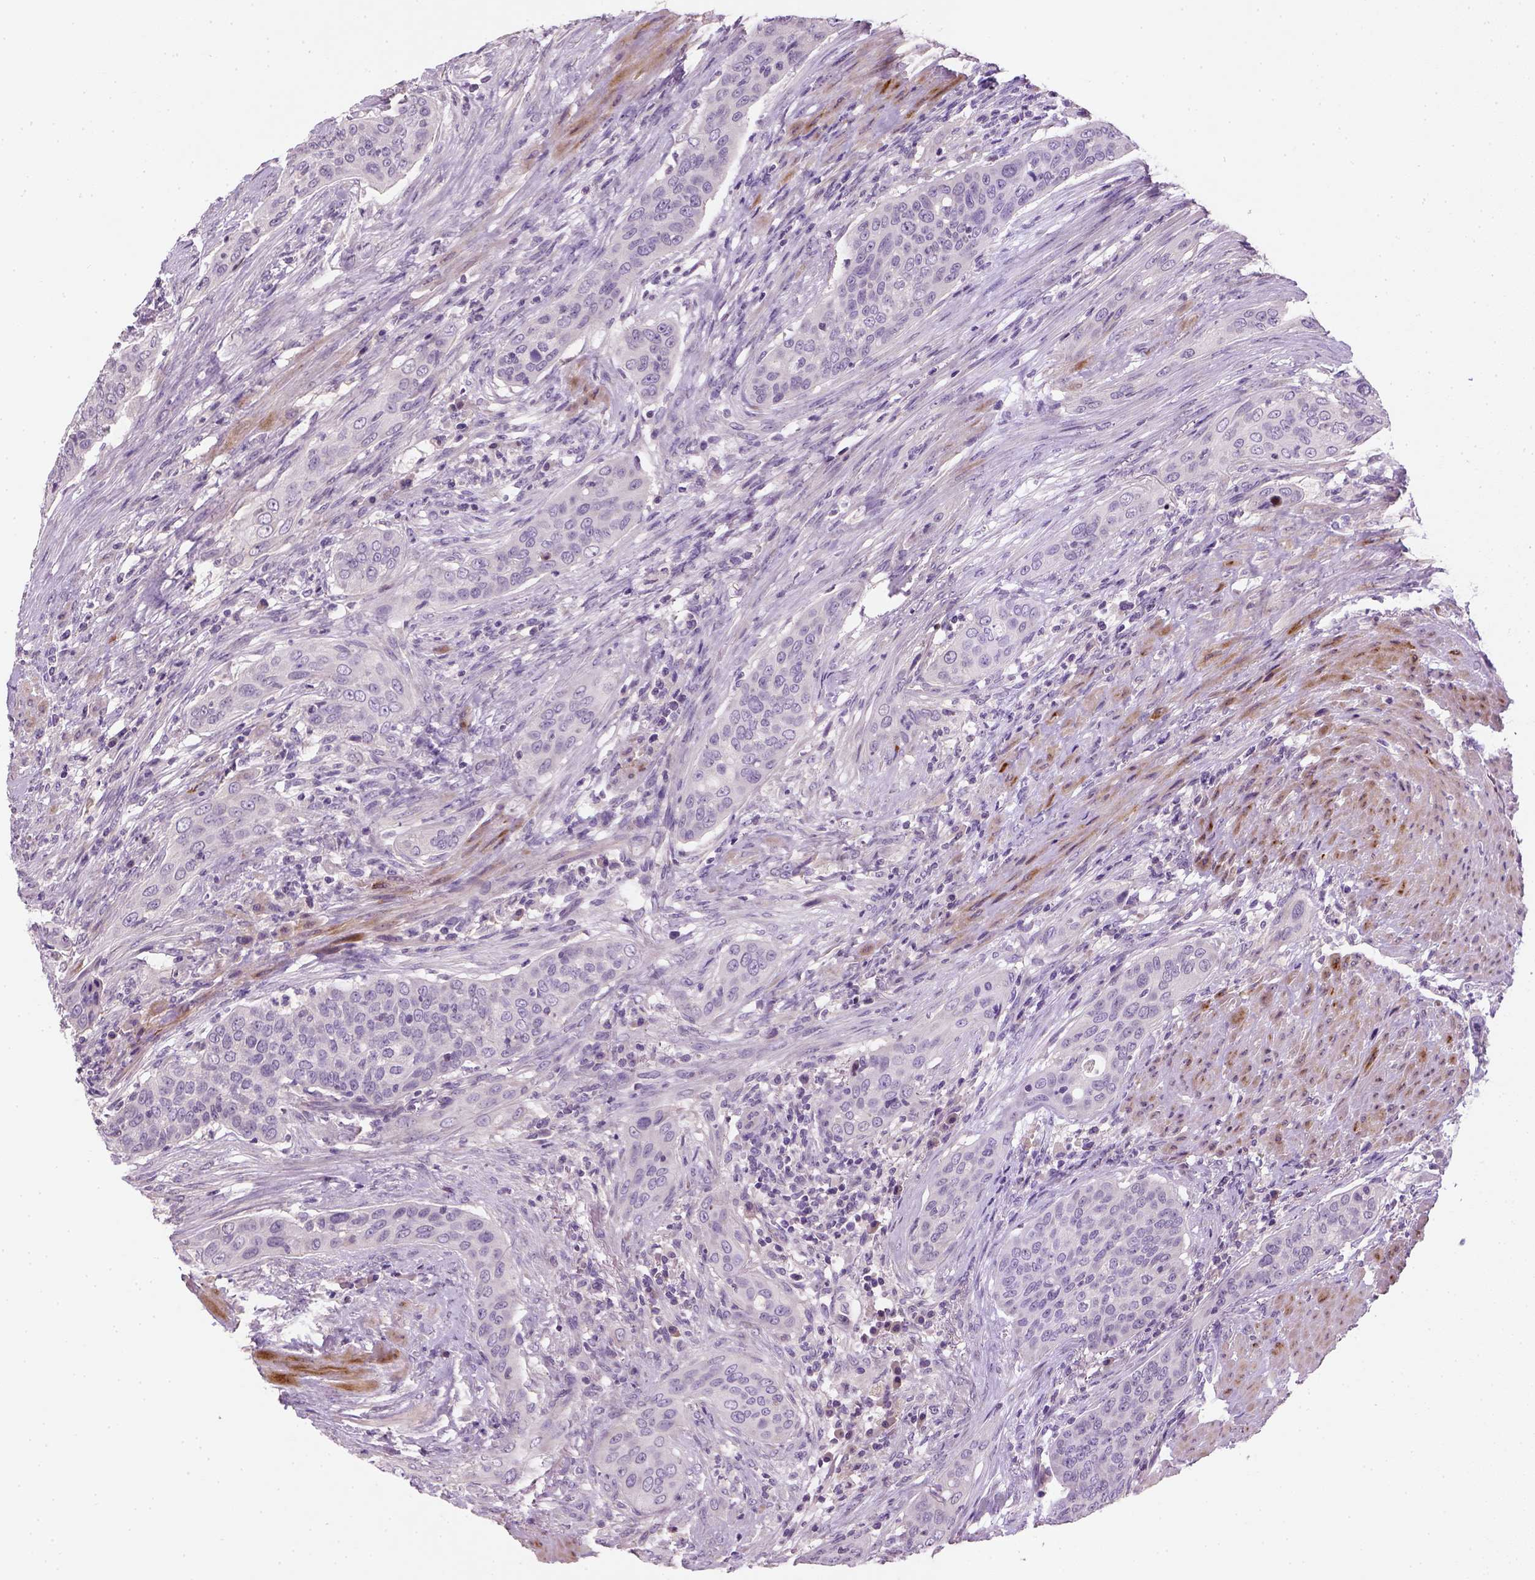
{"staining": {"intensity": "negative", "quantity": "none", "location": "none"}, "tissue": "urothelial cancer", "cell_type": "Tumor cells", "image_type": "cancer", "snomed": [{"axis": "morphology", "description": "Urothelial carcinoma, High grade"}, {"axis": "topography", "description": "Urinary bladder"}], "caption": "A micrograph of urothelial cancer stained for a protein demonstrates no brown staining in tumor cells.", "gene": "NUDT6", "patient": {"sex": "male", "age": 82}}